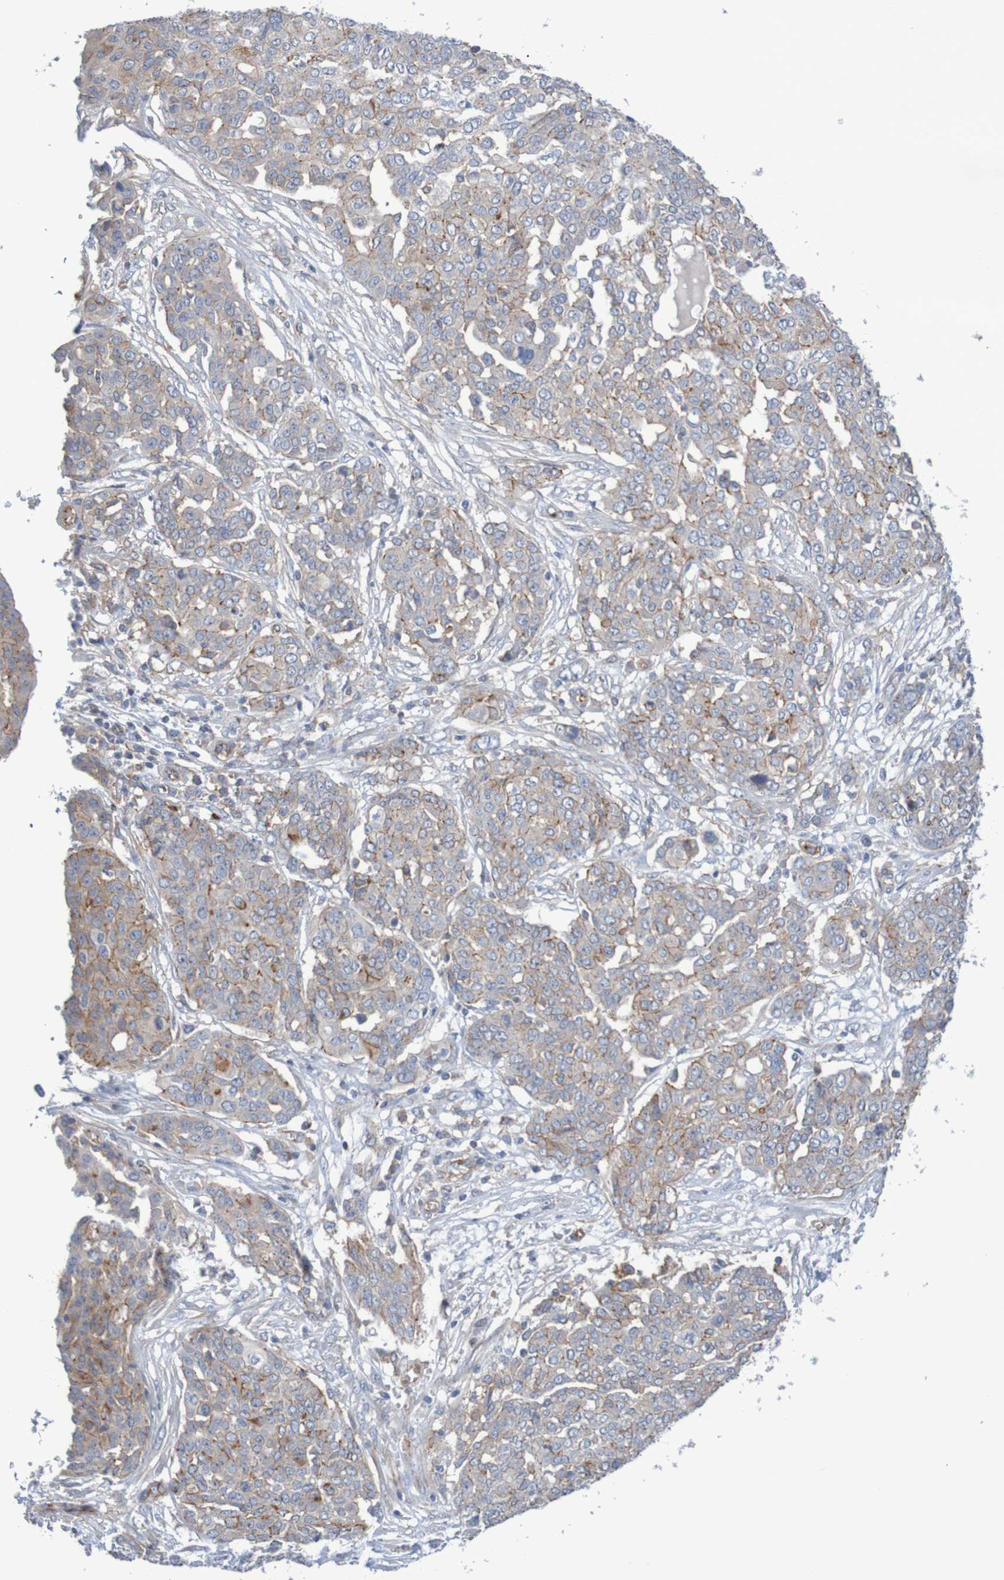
{"staining": {"intensity": "moderate", "quantity": "25%-75%", "location": "cytoplasmic/membranous"}, "tissue": "ovarian cancer", "cell_type": "Tumor cells", "image_type": "cancer", "snomed": [{"axis": "morphology", "description": "Cystadenocarcinoma, serous, NOS"}, {"axis": "topography", "description": "Soft tissue"}, {"axis": "topography", "description": "Ovary"}], "caption": "Immunohistochemistry micrograph of neoplastic tissue: human serous cystadenocarcinoma (ovarian) stained using immunohistochemistry (IHC) exhibits medium levels of moderate protein expression localized specifically in the cytoplasmic/membranous of tumor cells, appearing as a cytoplasmic/membranous brown color.", "gene": "NECTIN2", "patient": {"sex": "female", "age": 57}}